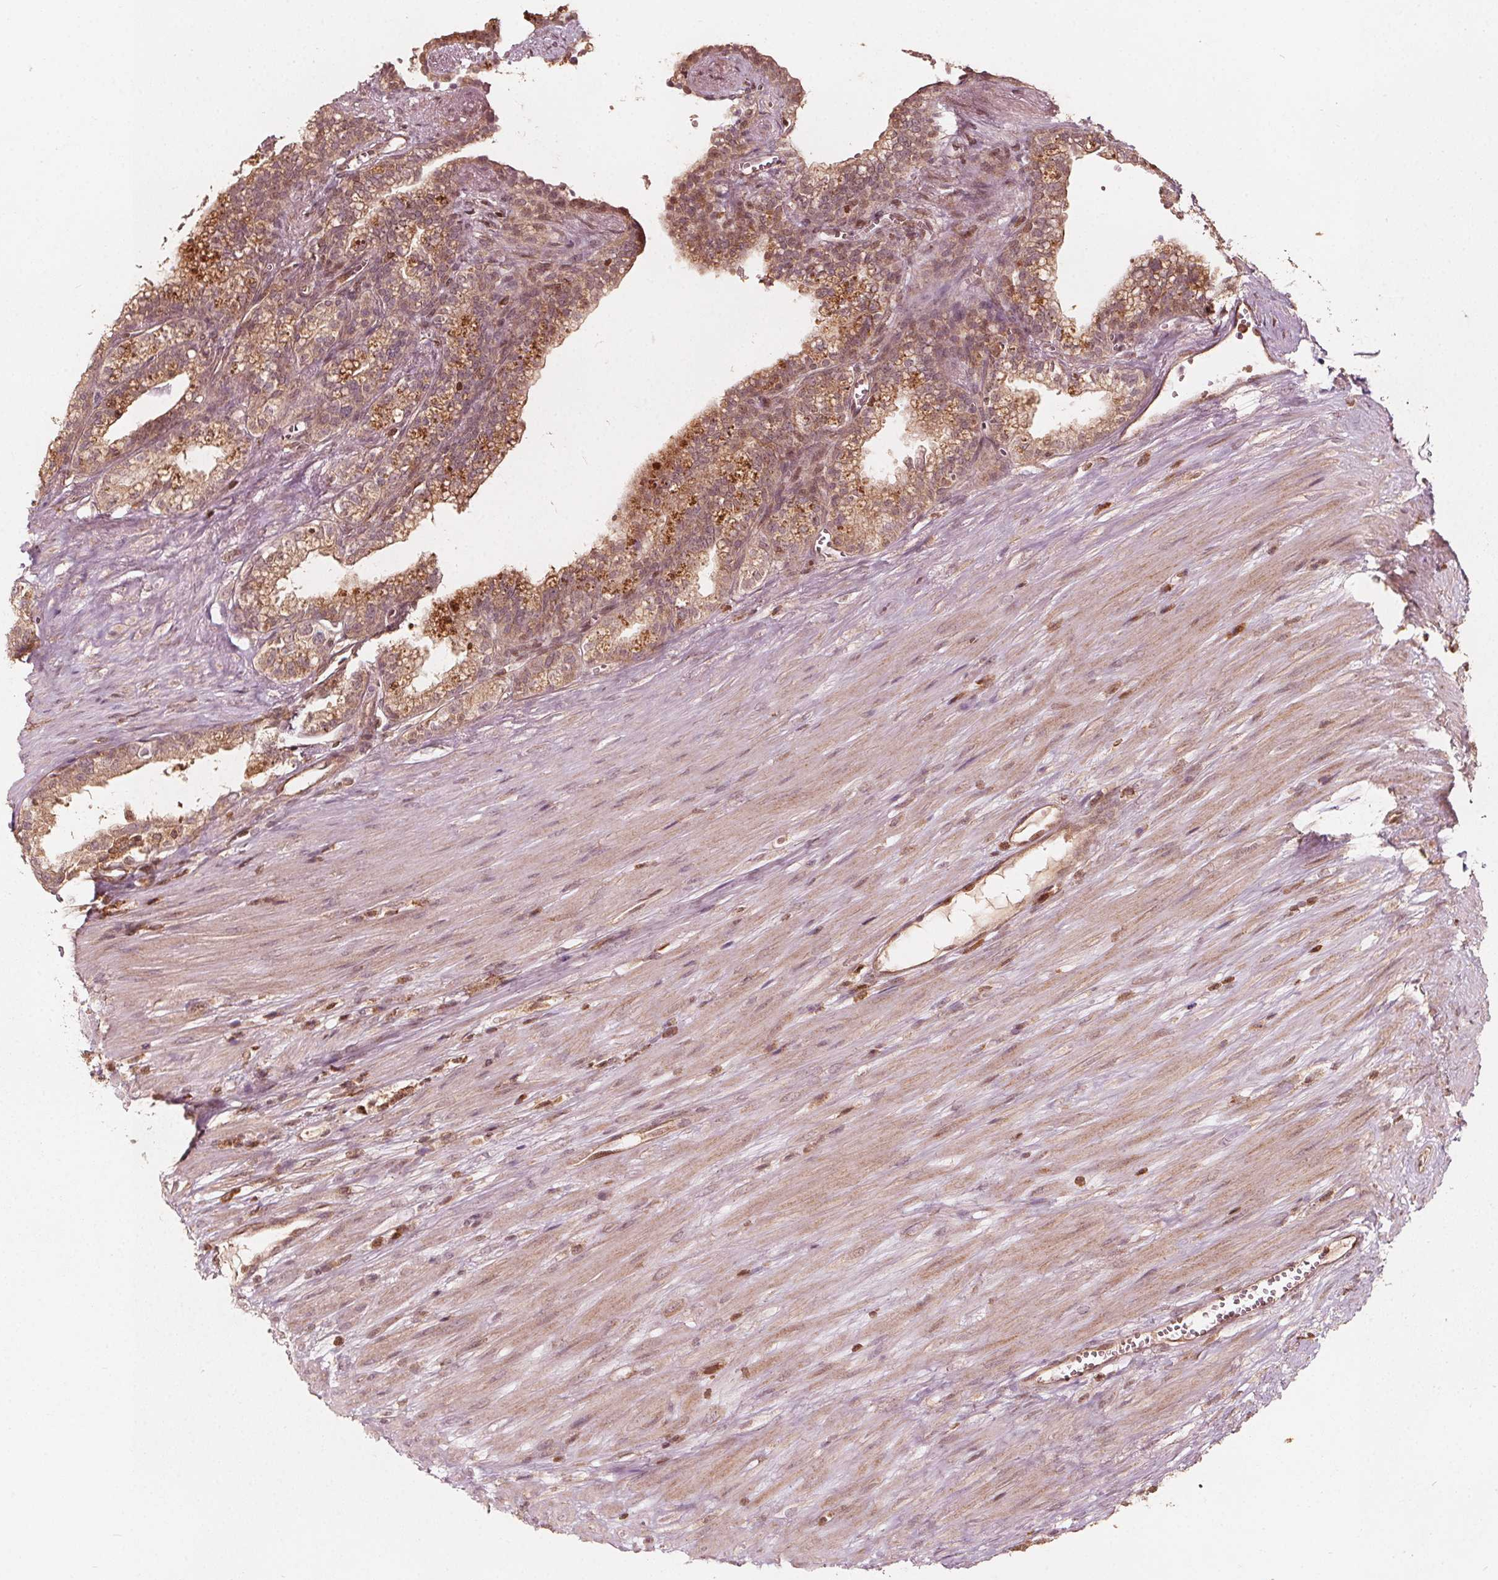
{"staining": {"intensity": "moderate", "quantity": ">75%", "location": "cytoplasmic/membranous"}, "tissue": "seminal vesicle", "cell_type": "Glandular cells", "image_type": "normal", "snomed": [{"axis": "morphology", "description": "Normal tissue, NOS"}, {"axis": "morphology", "description": "Urothelial carcinoma, NOS"}, {"axis": "topography", "description": "Urinary bladder"}, {"axis": "topography", "description": "Seminal veicle"}], "caption": "Protein staining demonstrates moderate cytoplasmic/membranous positivity in approximately >75% of glandular cells in unremarkable seminal vesicle. Nuclei are stained in blue.", "gene": "AIP", "patient": {"sex": "male", "age": 76}}